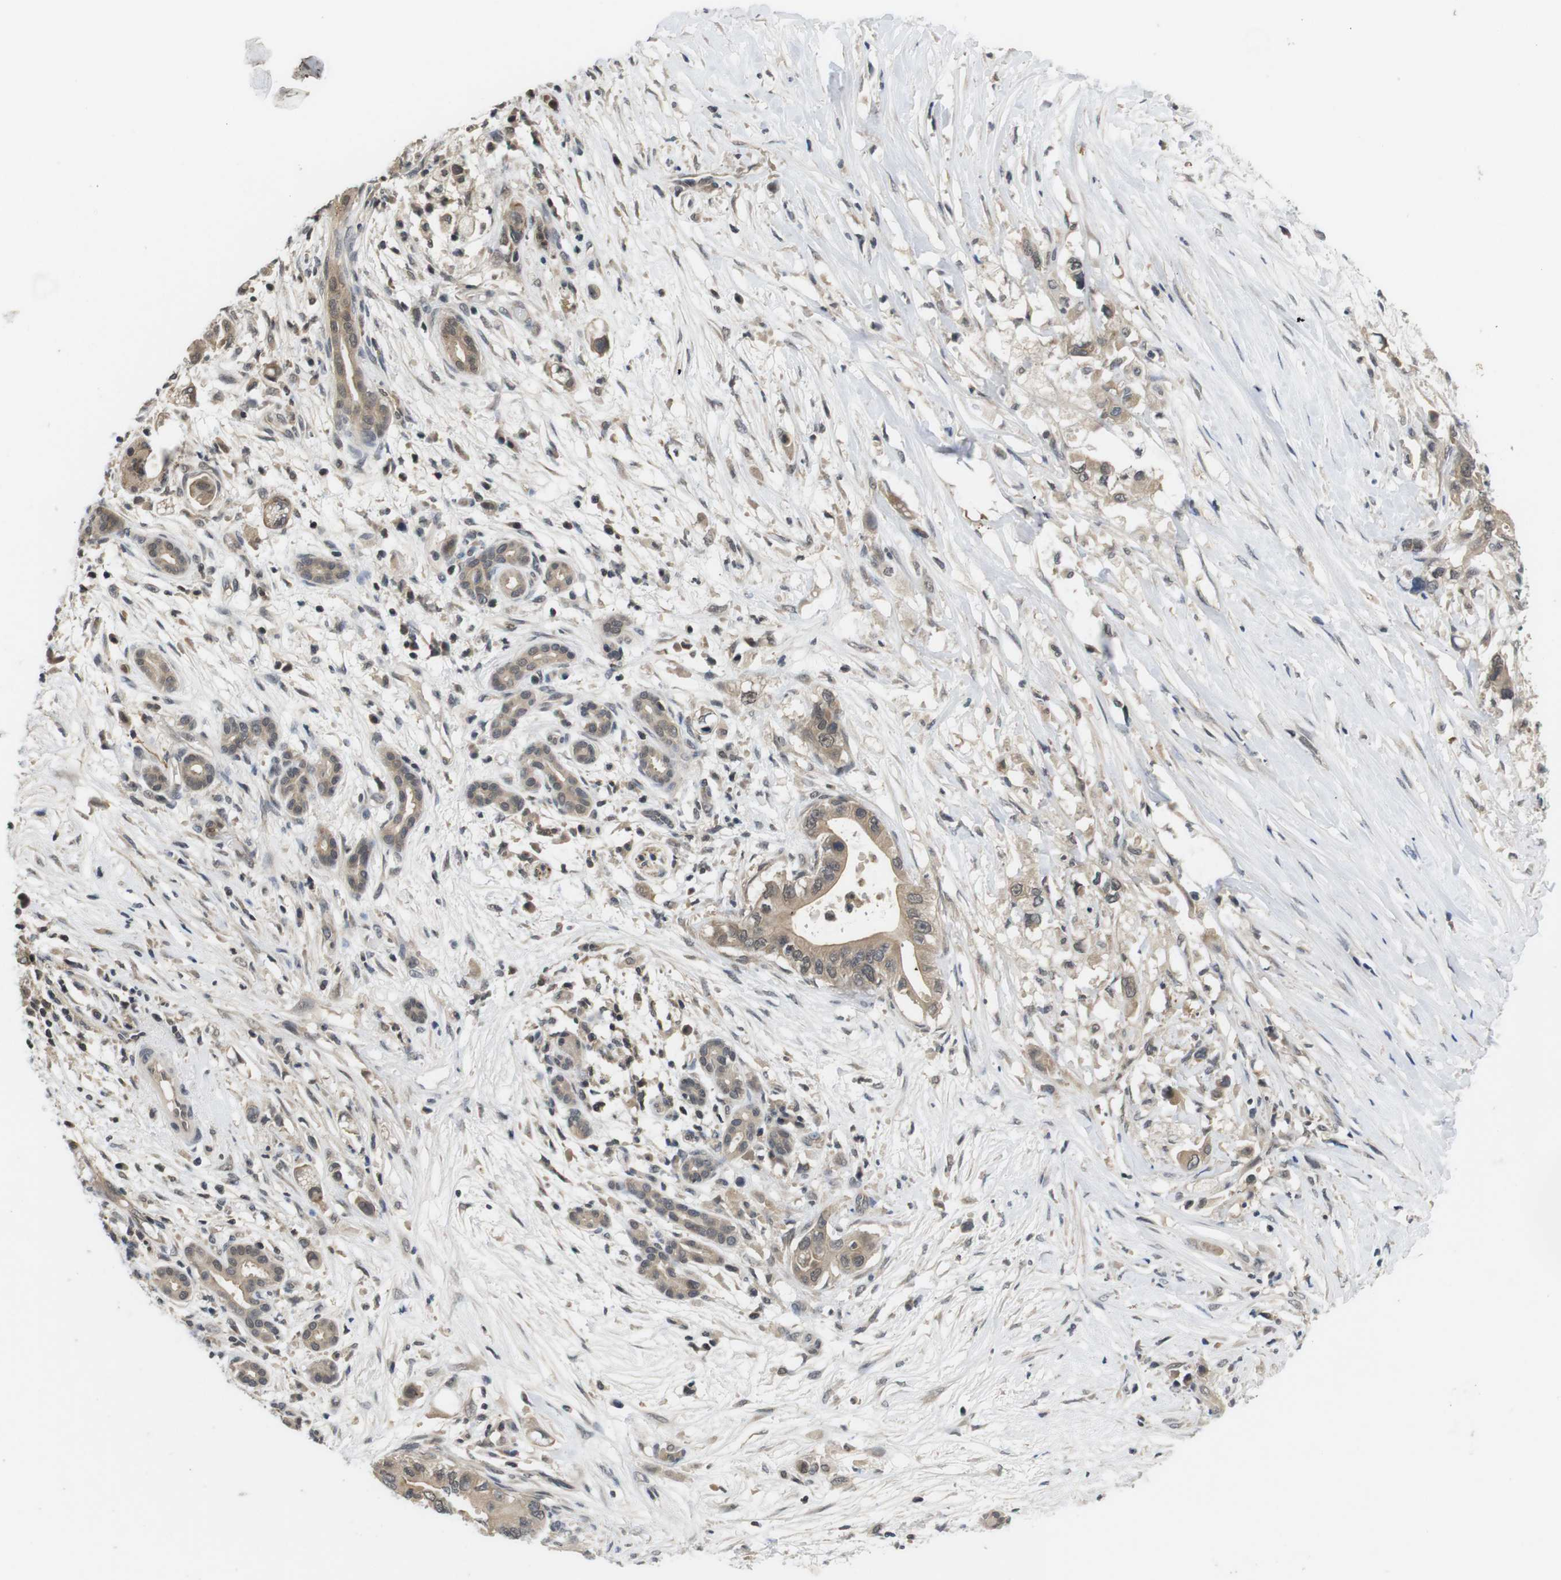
{"staining": {"intensity": "weak", "quantity": ">75%", "location": "cytoplasmic/membranous"}, "tissue": "pancreatic cancer", "cell_type": "Tumor cells", "image_type": "cancer", "snomed": [{"axis": "morphology", "description": "Adenocarcinoma, NOS"}, {"axis": "topography", "description": "Pancreas"}], "caption": "Pancreatic cancer tissue displays weak cytoplasmic/membranous positivity in about >75% of tumor cells (DAB IHC, brown staining for protein, blue staining for nuclei).", "gene": "FADD", "patient": {"sex": "male", "age": 77}}